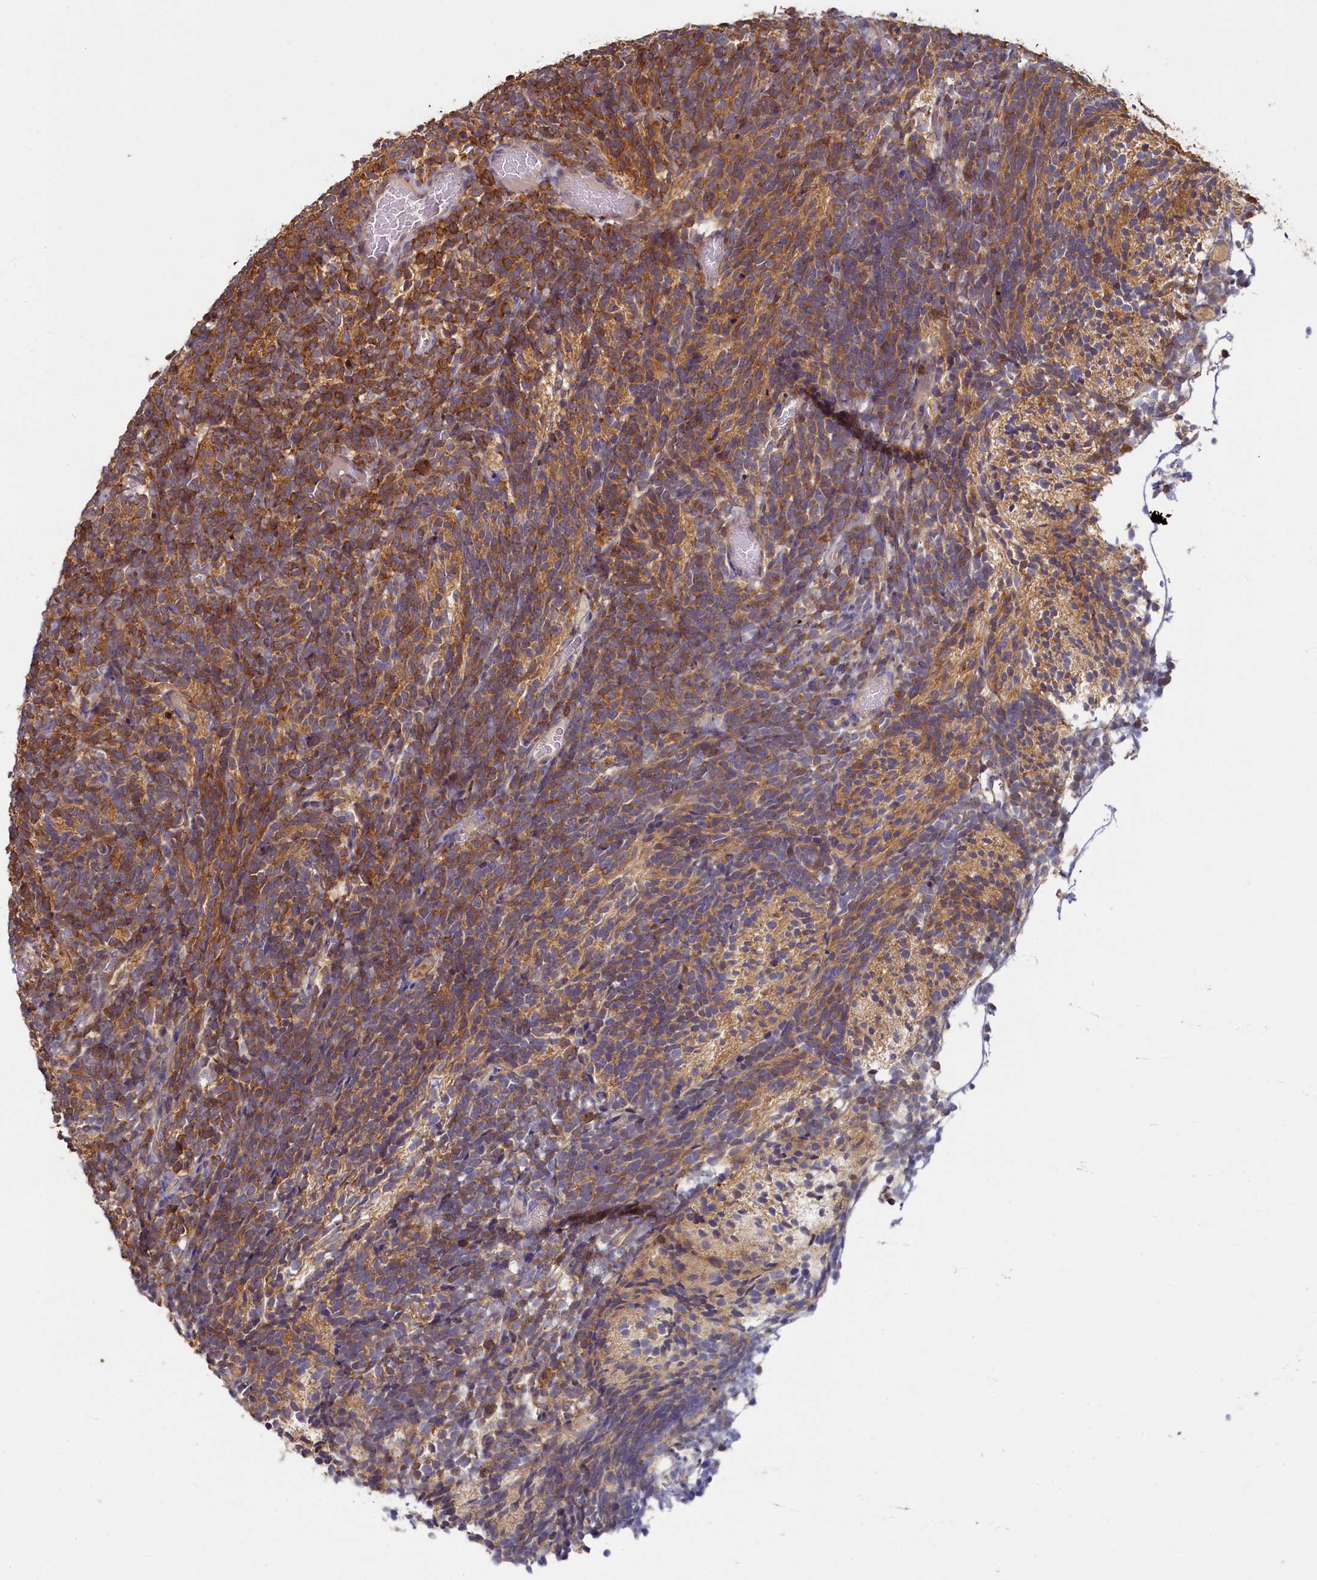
{"staining": {"intensity": "moderate", "quantity": ">75%", "location": "cytoplasmic/membranous"}, "tissue": "glioma", "cell_type": "Tumor cells", "image_type": "cancer", "snomed": [{"axis": "morphology", "description": "Glioma, malignant, Low grade"}, {"axis": "topography", "description": "Brain"}], "caption": "Glioma stained with DAB IHC demonstrates medium levels of moderate cytoplasmic/membranous staining in about >75% of tumor cells.", "gene": "TIMM8B", "patient": {"sex": "female", "age": 1}}